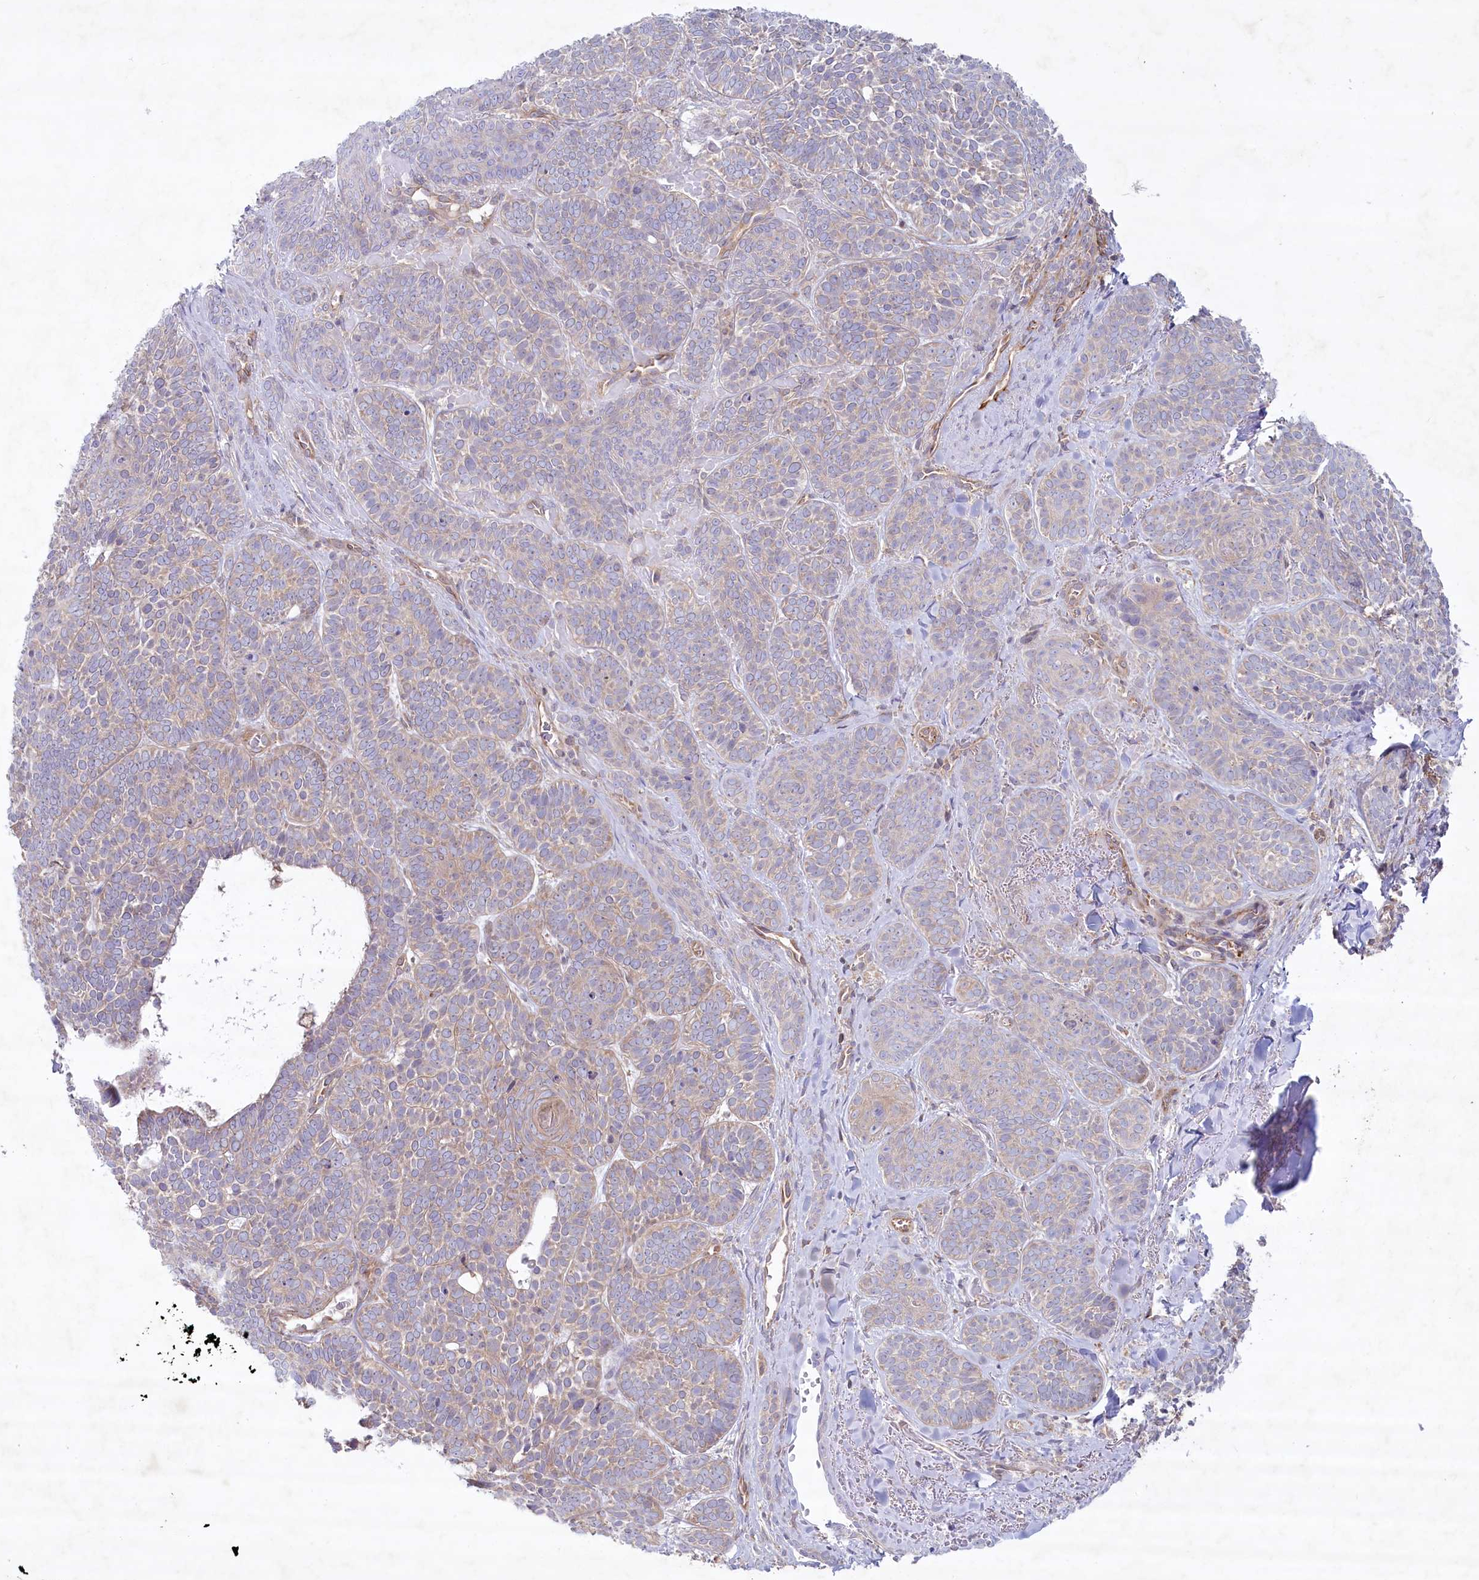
{"staining": {"intensity": "weak", "quantity": "25%-75%", "location": "cytoplasmic/membranous"}, "tissue": "skin cancer", "cell_type": "Tumor cells", "image_type": "cancer", "snomed": [{"axis": "morphology", "description": "Basal cell carcinoma"}, {"axis": "topography", "description": "Skin"}], "caption": "Brown immunohistochemical staining in skin cancer displays weak cytoplasmic/membranous expression in about 25%-75% of tumor cells. The staining is performed using DAB brown chromogen to label protein expression. The nuclei are counter-stained blue using hematoxylin.", "gene": "TNIP1", "patient": {"sex": "male", "age": 85}}